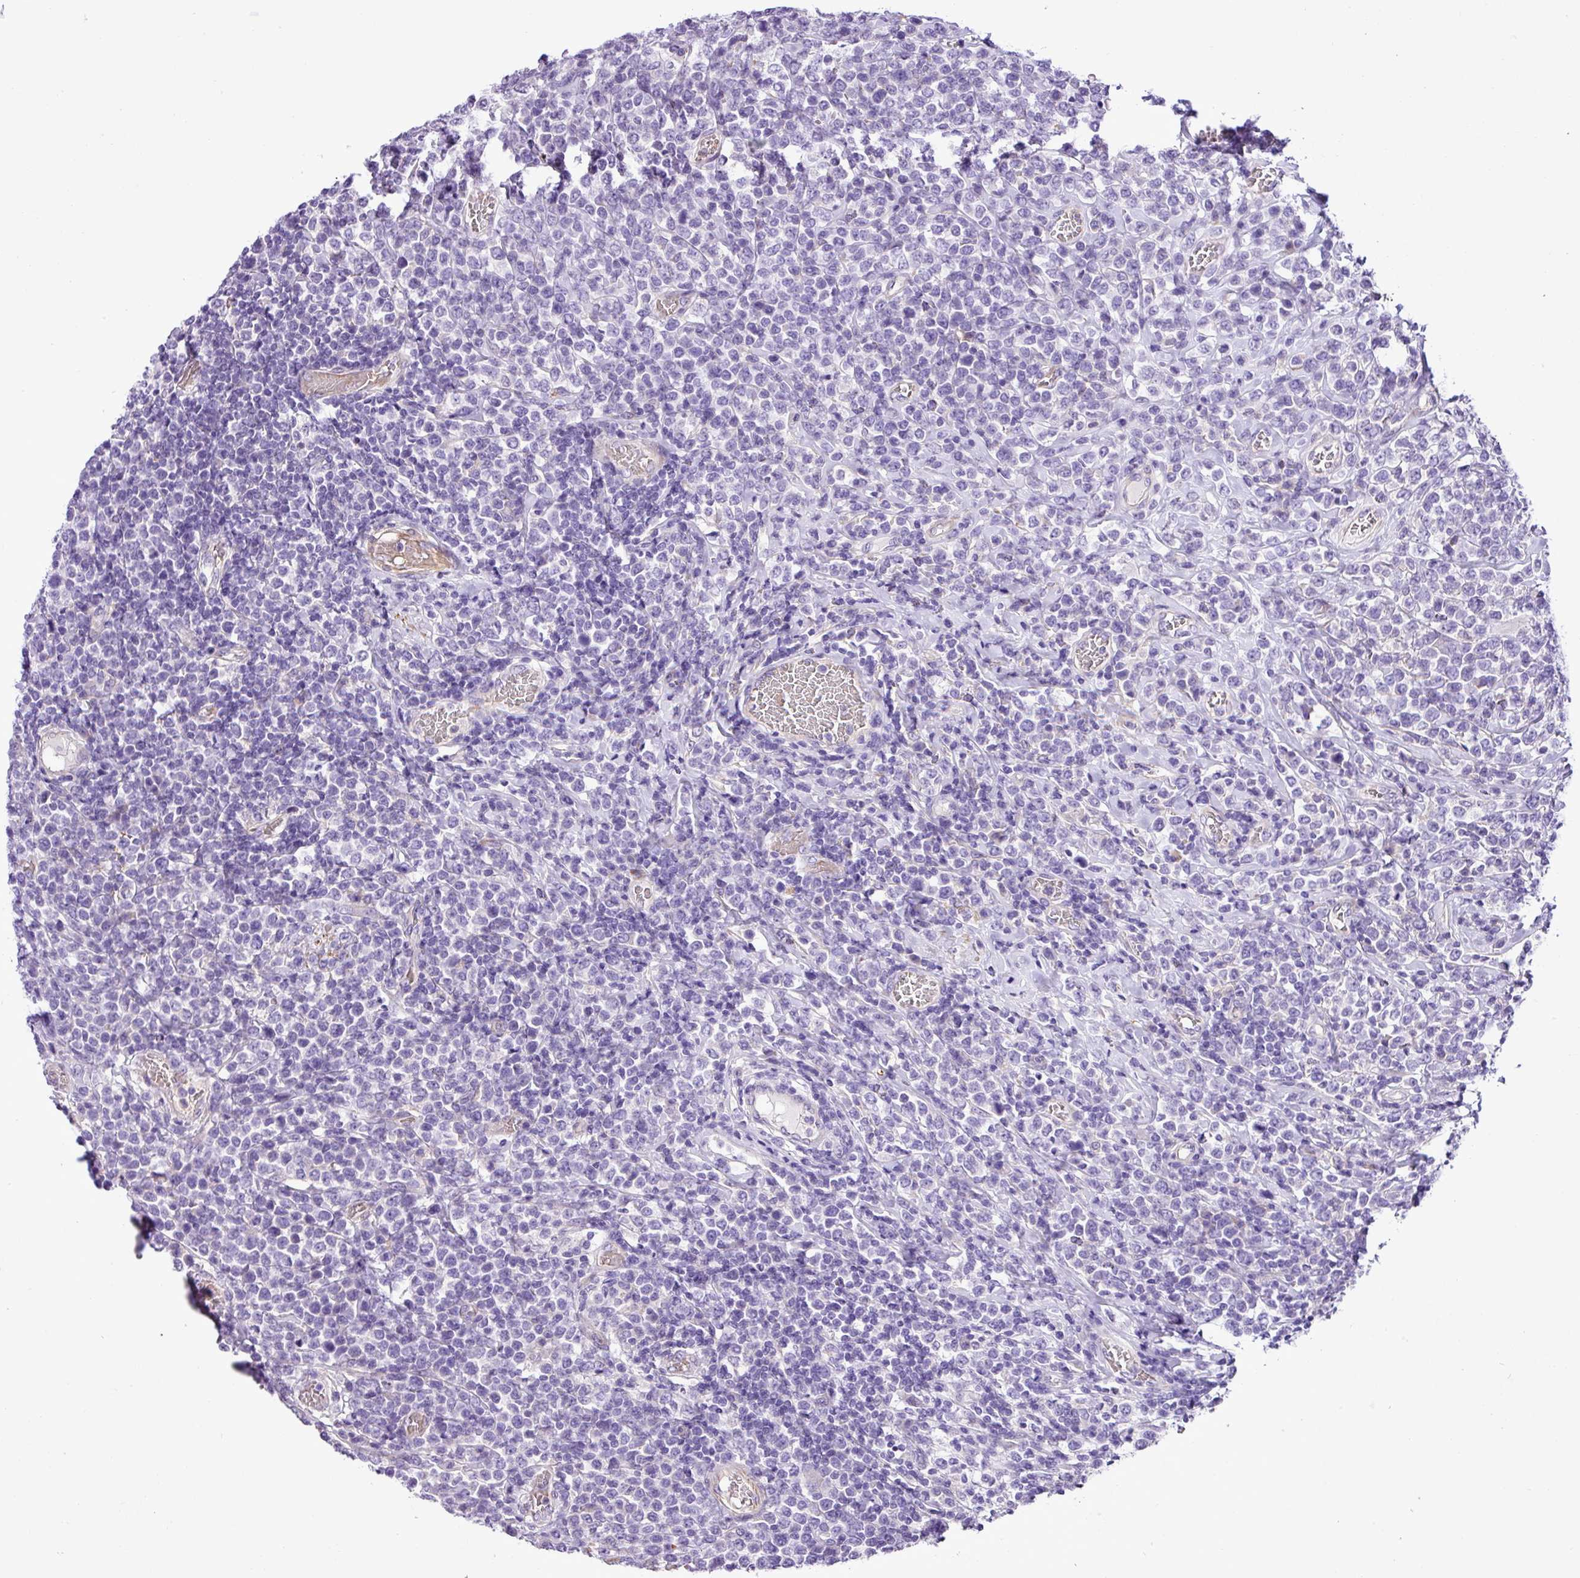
{"staining": {"intensity": "negative", "quantity": "none", "location": "none"}, "tissue": "lymphoma", "cell_type": "Tumor cells", "image_type": "cancer", "snomed": [{"axis": "morphology", "description": "Malignant lymphoma, non-Hodgkin's type, High grade"}, {"axis": "topography", "description": "Soft tissue"}], "caption": "High power microscopy photomicrograph of an IHC photomicrograph of lymphoma, revealing no significant expression in tumor cells.", "gene": "C11orf91", "patient": {"sex": "female", "age": 56}}